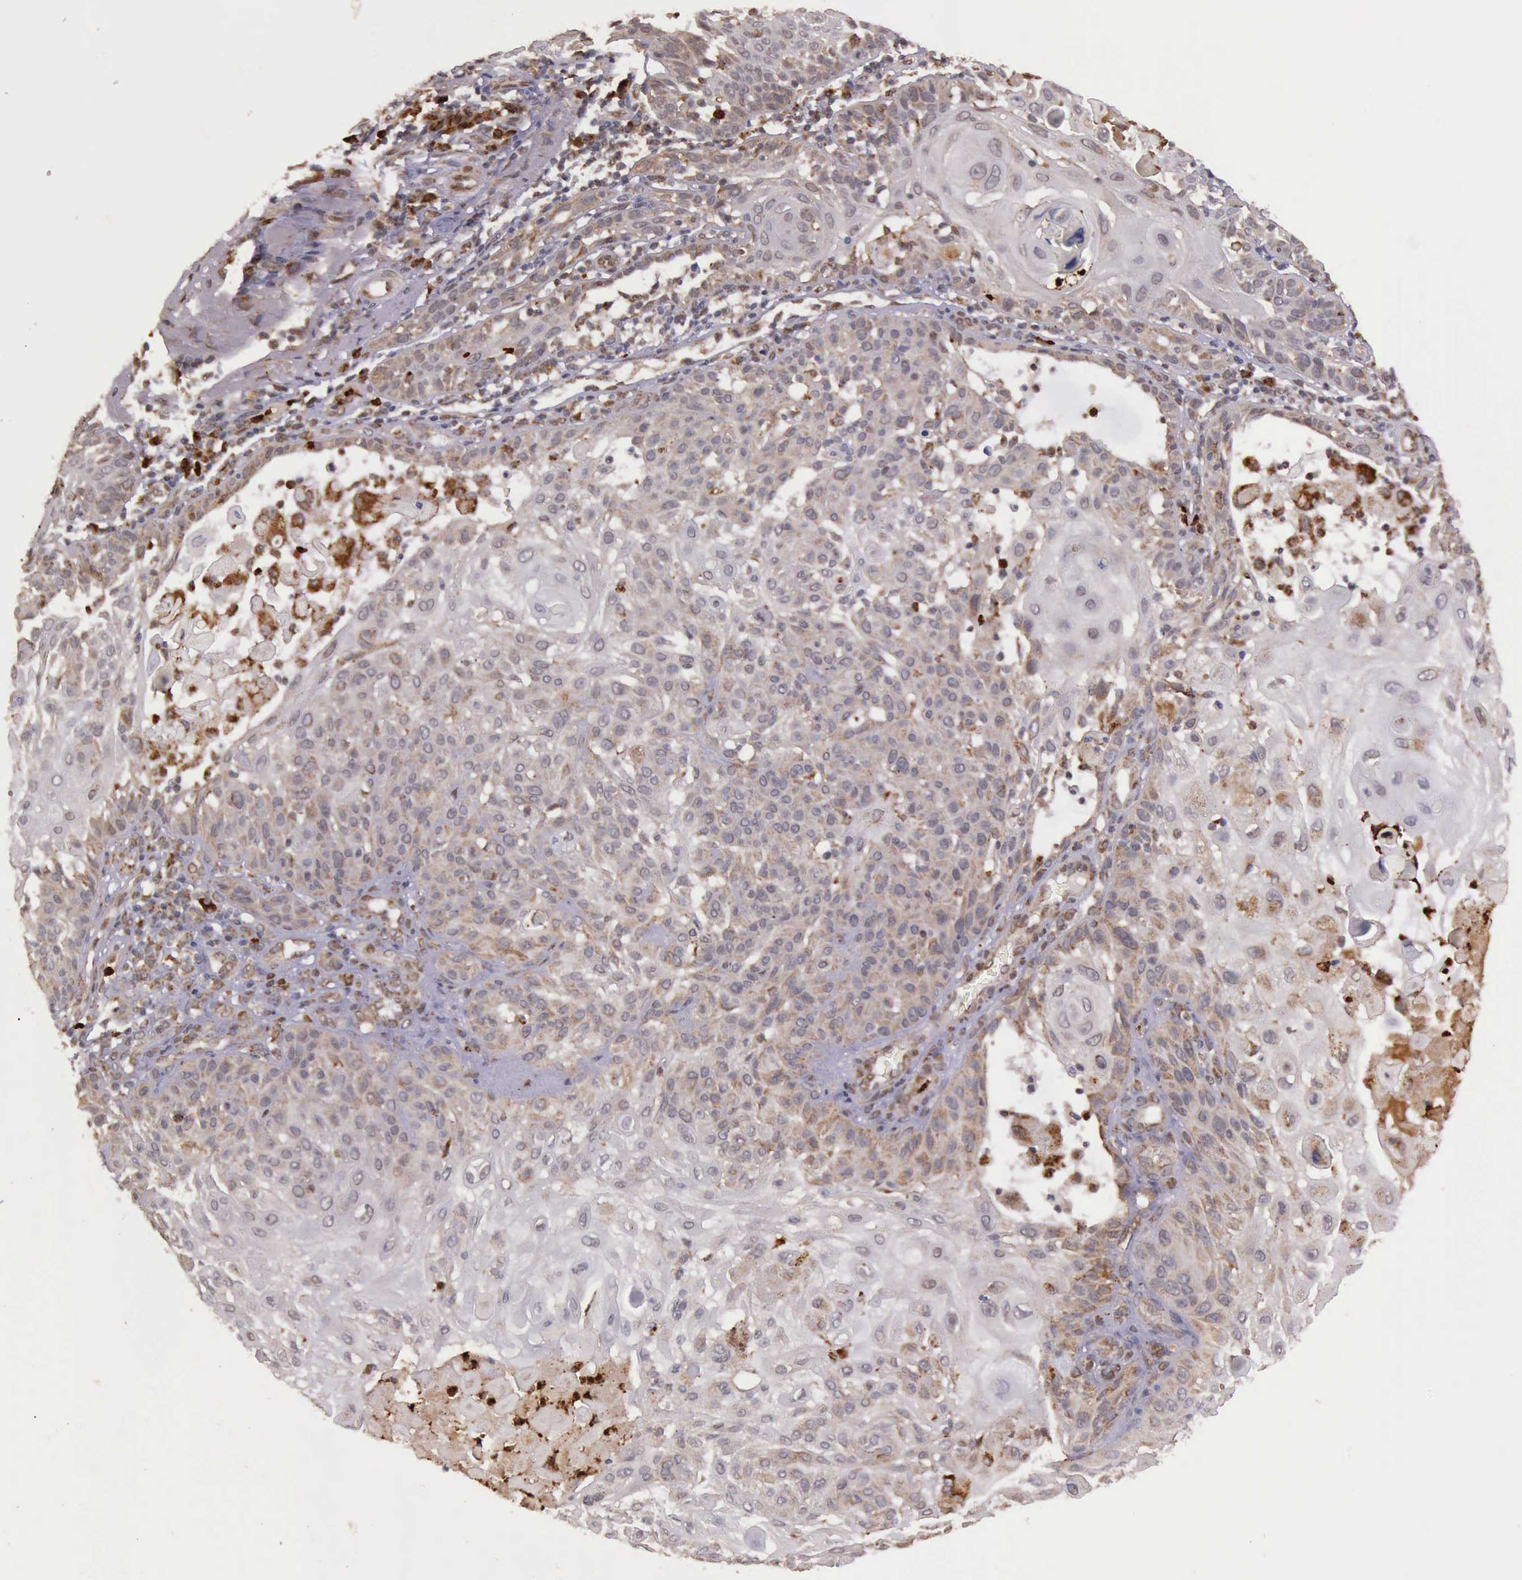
{"staining": {"intensity": "weak", "quantity": "25%-75%", "location": "cytoplasmic/membranous"}, "tissue": "skin cancer", "cell_type": "Tumor cells", "image_type": "cancer", "snomed": [{"axis": "morphology", "description": "Squamous cell carcinoma, NOS"}, {"axis": "topography", "description": "Skin"}], "caption": "An immunohistochemistry (IHC) photomicrograph of neoplastic tissue is shown. Protein staining in brown shows weak cytoplasmic/membranous positivity in squamous cell carcinoma (skin) within tumor cells. Using DAB (brown) and hematoxylin (blue) stains, captured at high magnification using brightfield microscopy.", "gene": "ARMCX3", "patient": {"sex": "female", "age": 89}}